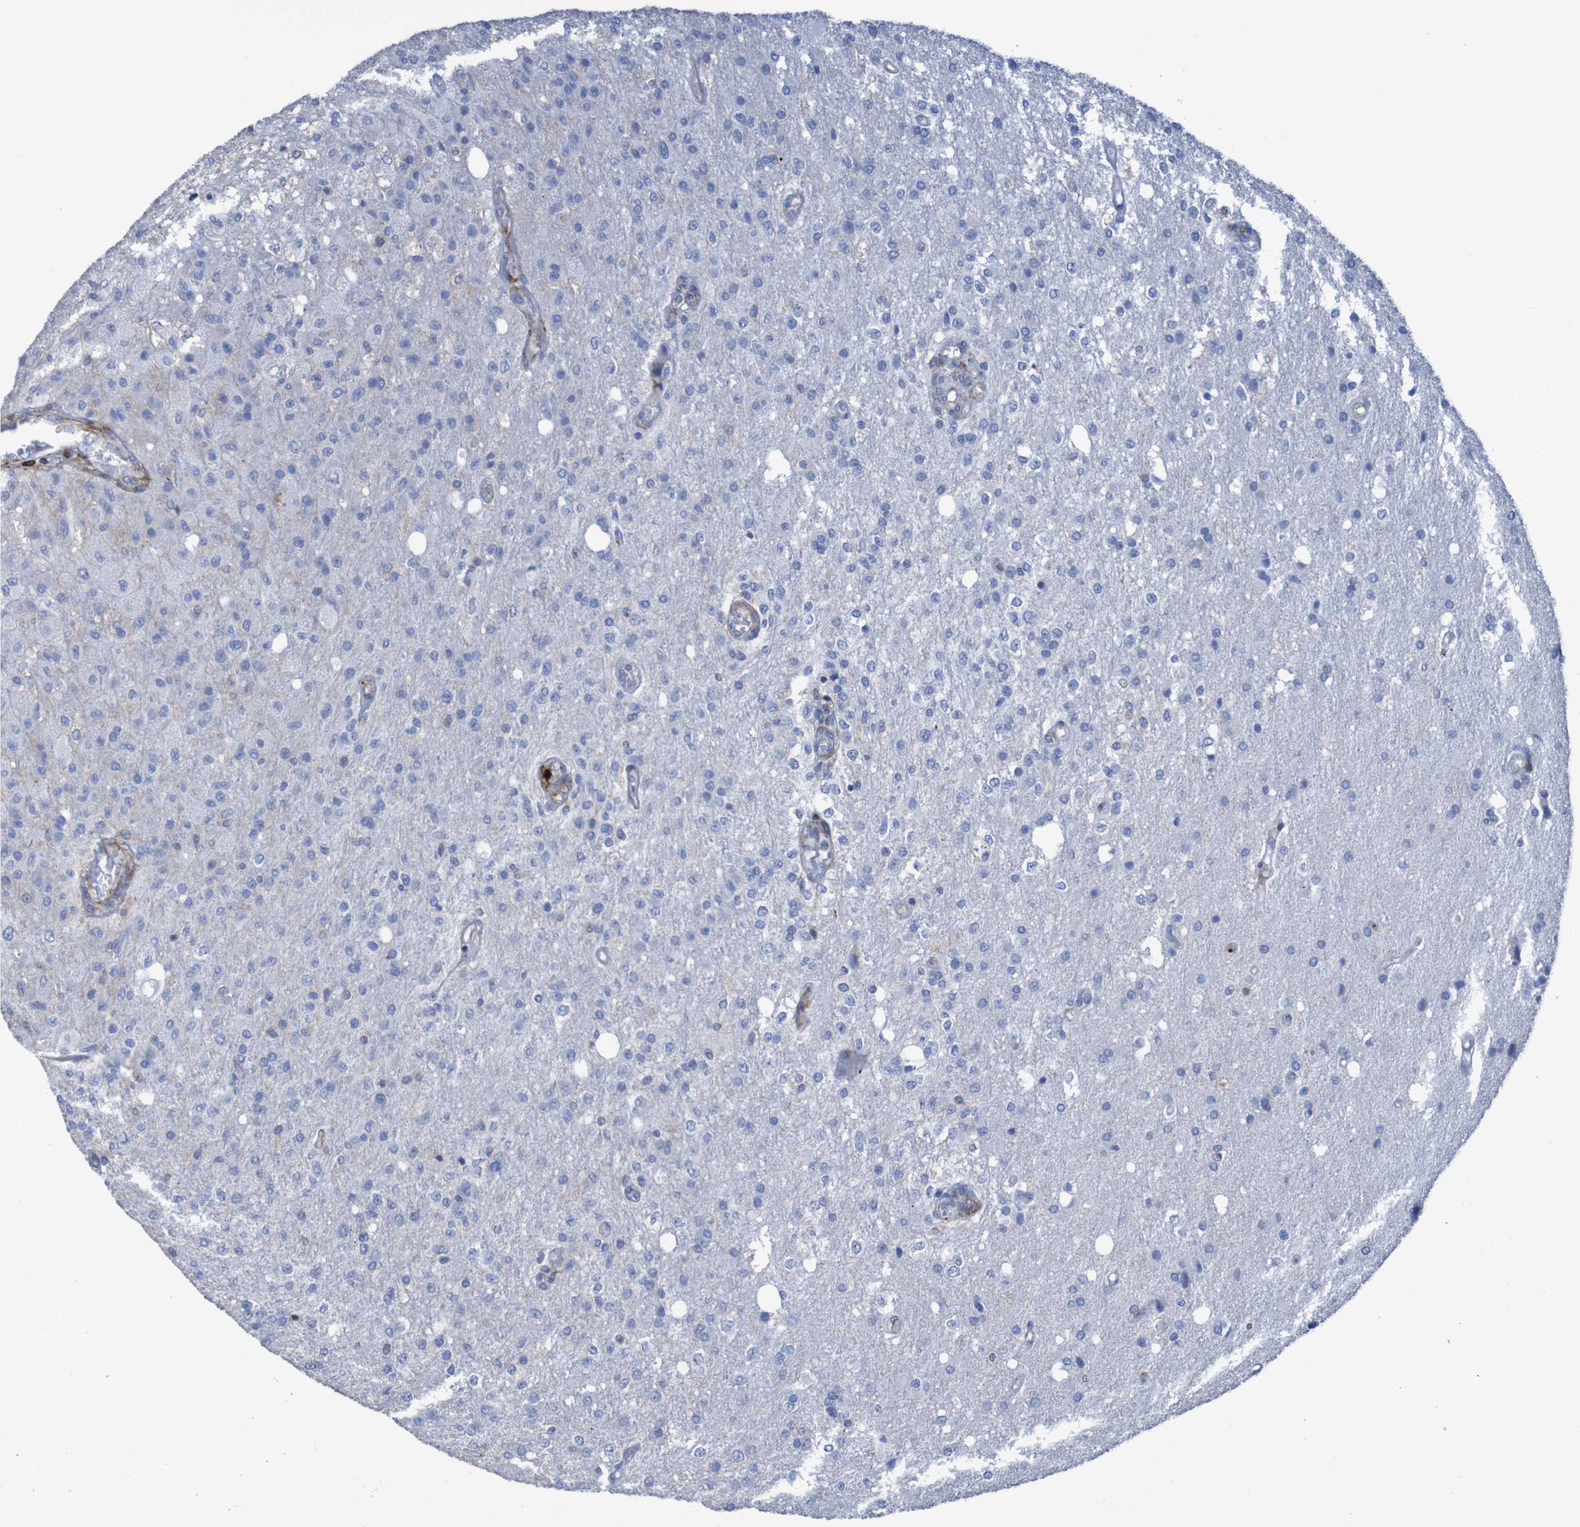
{"staining": {"intensity": "negative", "quantity": "none", "location": "none"}, "tissue": "glioma", "cell_type": "Tumor cells", "image_type": "cancer", "snomed": [{"axis": "morphology", "description": "Normal tissue, NOS"}, {"axis": "morphology", "description": "Glioma, malignant, High grade"}, {"axis": "topography", "description": "Cerebral cortex"}], "caption": "An IHC photomicrograph of glioma is shown. There is no staining in tumor cells of glioma.", "gene": "RNF182", "patient": {"sex": "male", "age": 77}}